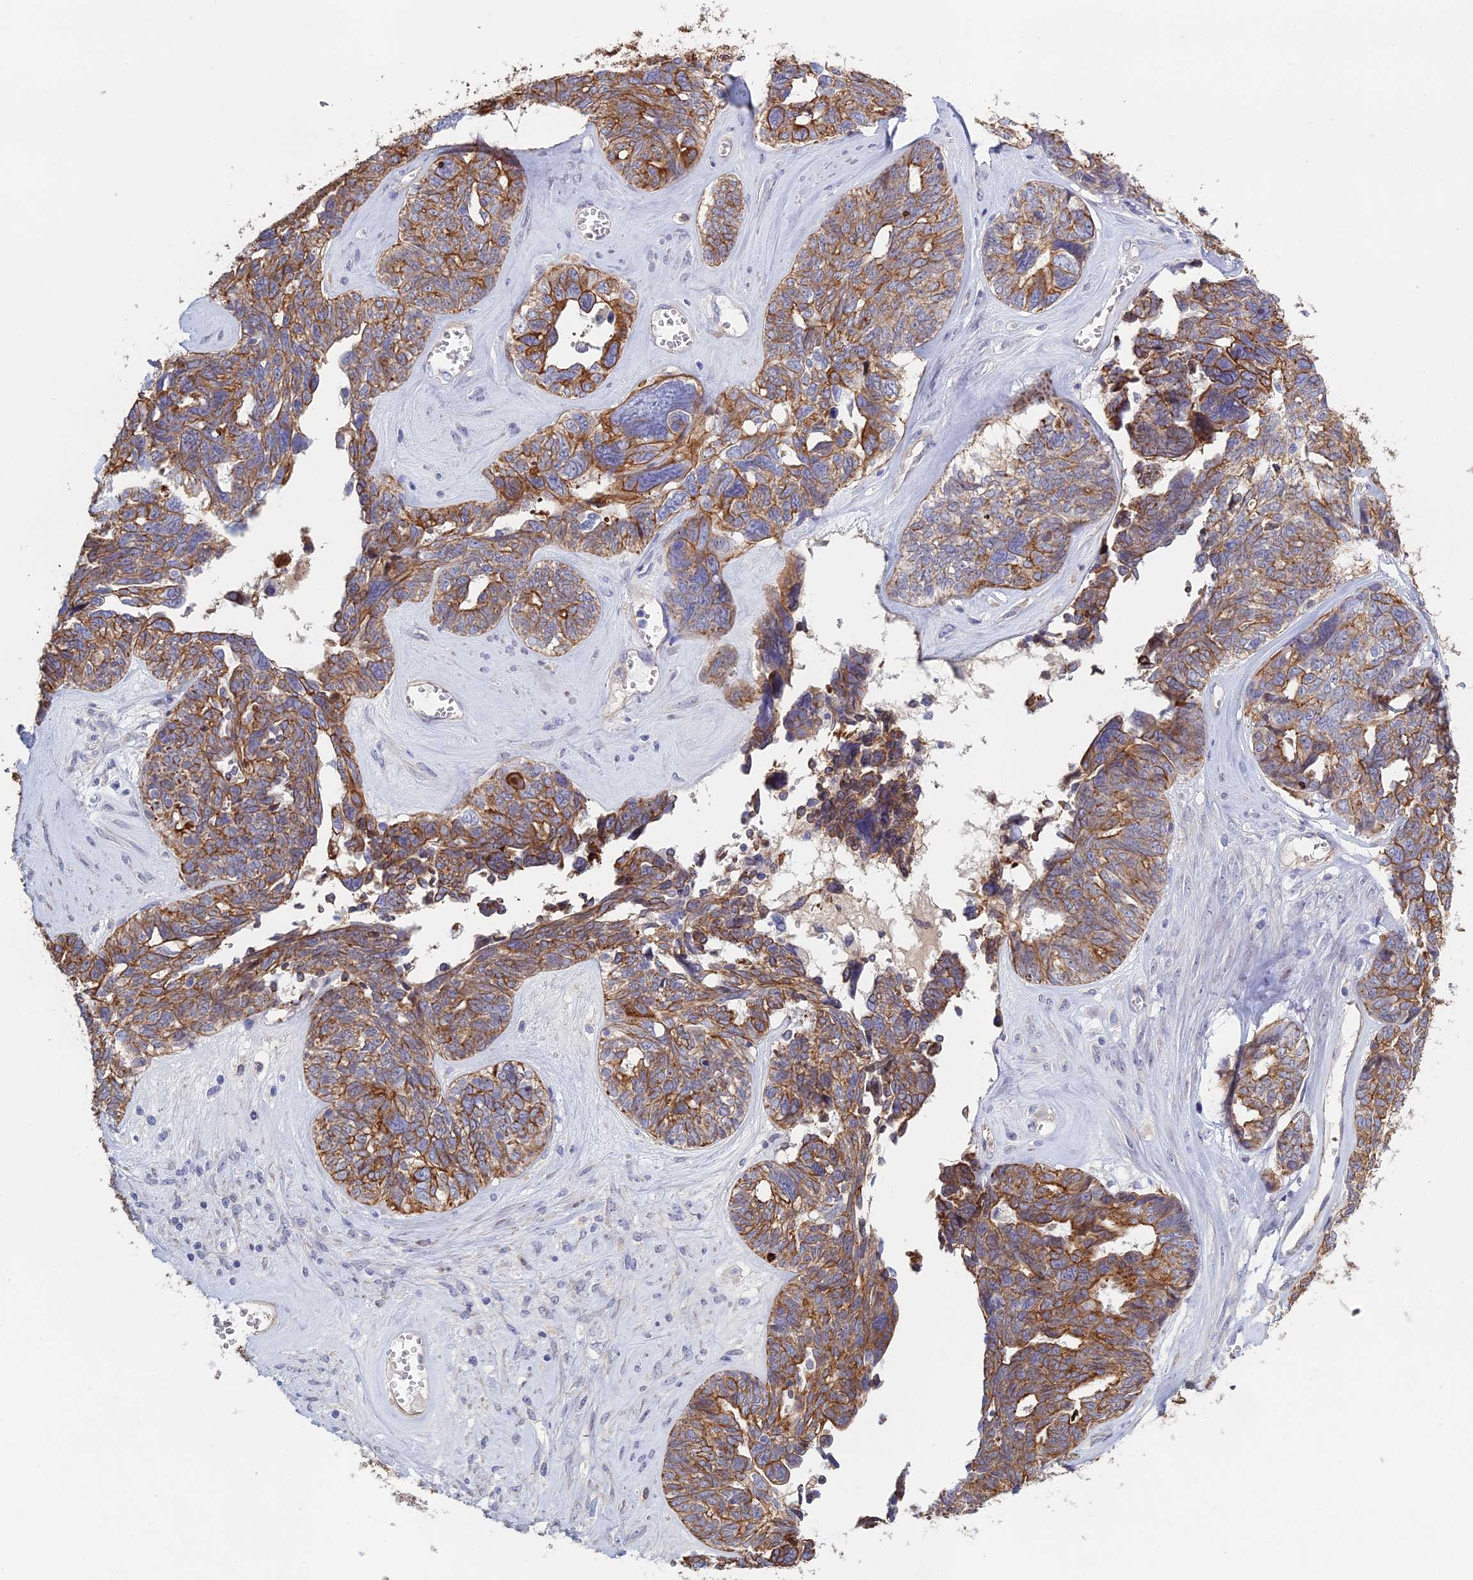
{"staining": {"intensity": "moderate", "quantity": ">75%", "location": "cytoplasmic/membranous"}, "tissue": "ovarian cancer", "cell_type": "Tumor cells", "image_type": "cancer", "snomed": [{"axis": "morphology", "description": "Cystadenocarcinoma, serous, NOS"}, {"axis": "topography", "description": "Ovary"}], "caption": "Tumor cells demonstrate moderate cytoplasmic/membranous staining in approximately >75% of cells in ovarian cancer. (DAB IHC with brightfield microscopy, high magnification).", "gene": "LZTS2", "patient": {"sex": "female", "age": 79}}